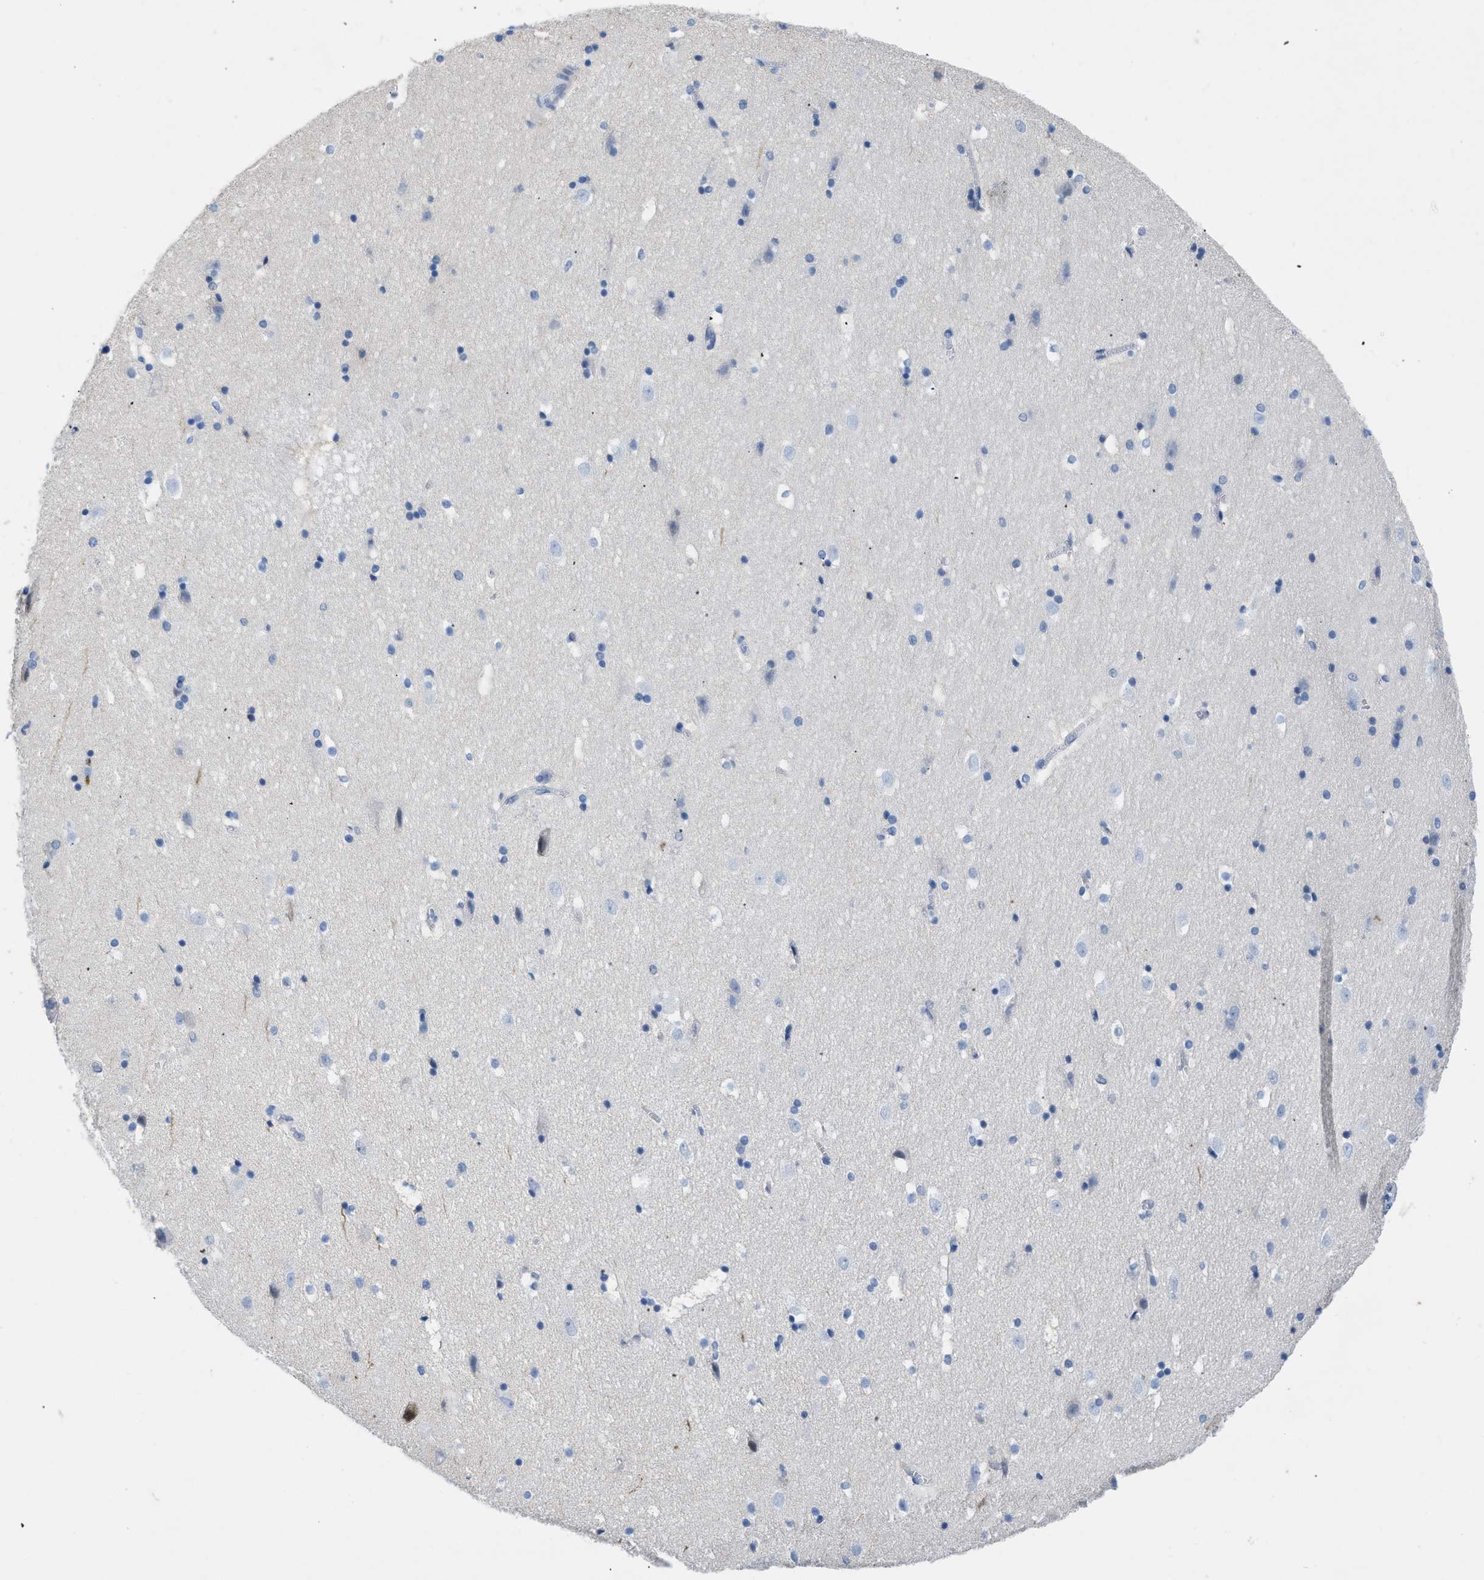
{"staining": {"intensity": "negative", "quantity": "none", "location": "none"}, "tissue": "hippocampus", "cell_type": "Glial cells", "image_type": "normal", "snomed": [{"axis": "morphology", "description": "Normal tissue, NOS"}, {"axis": "topography", "description": "Hippocampus"}], "caption": "Immunohistochemical staining of normal hippocampus exhibits no significant positivity in glial cells.", "gene": "BOLL", "patient": {"sex": "male", "age": 45}}